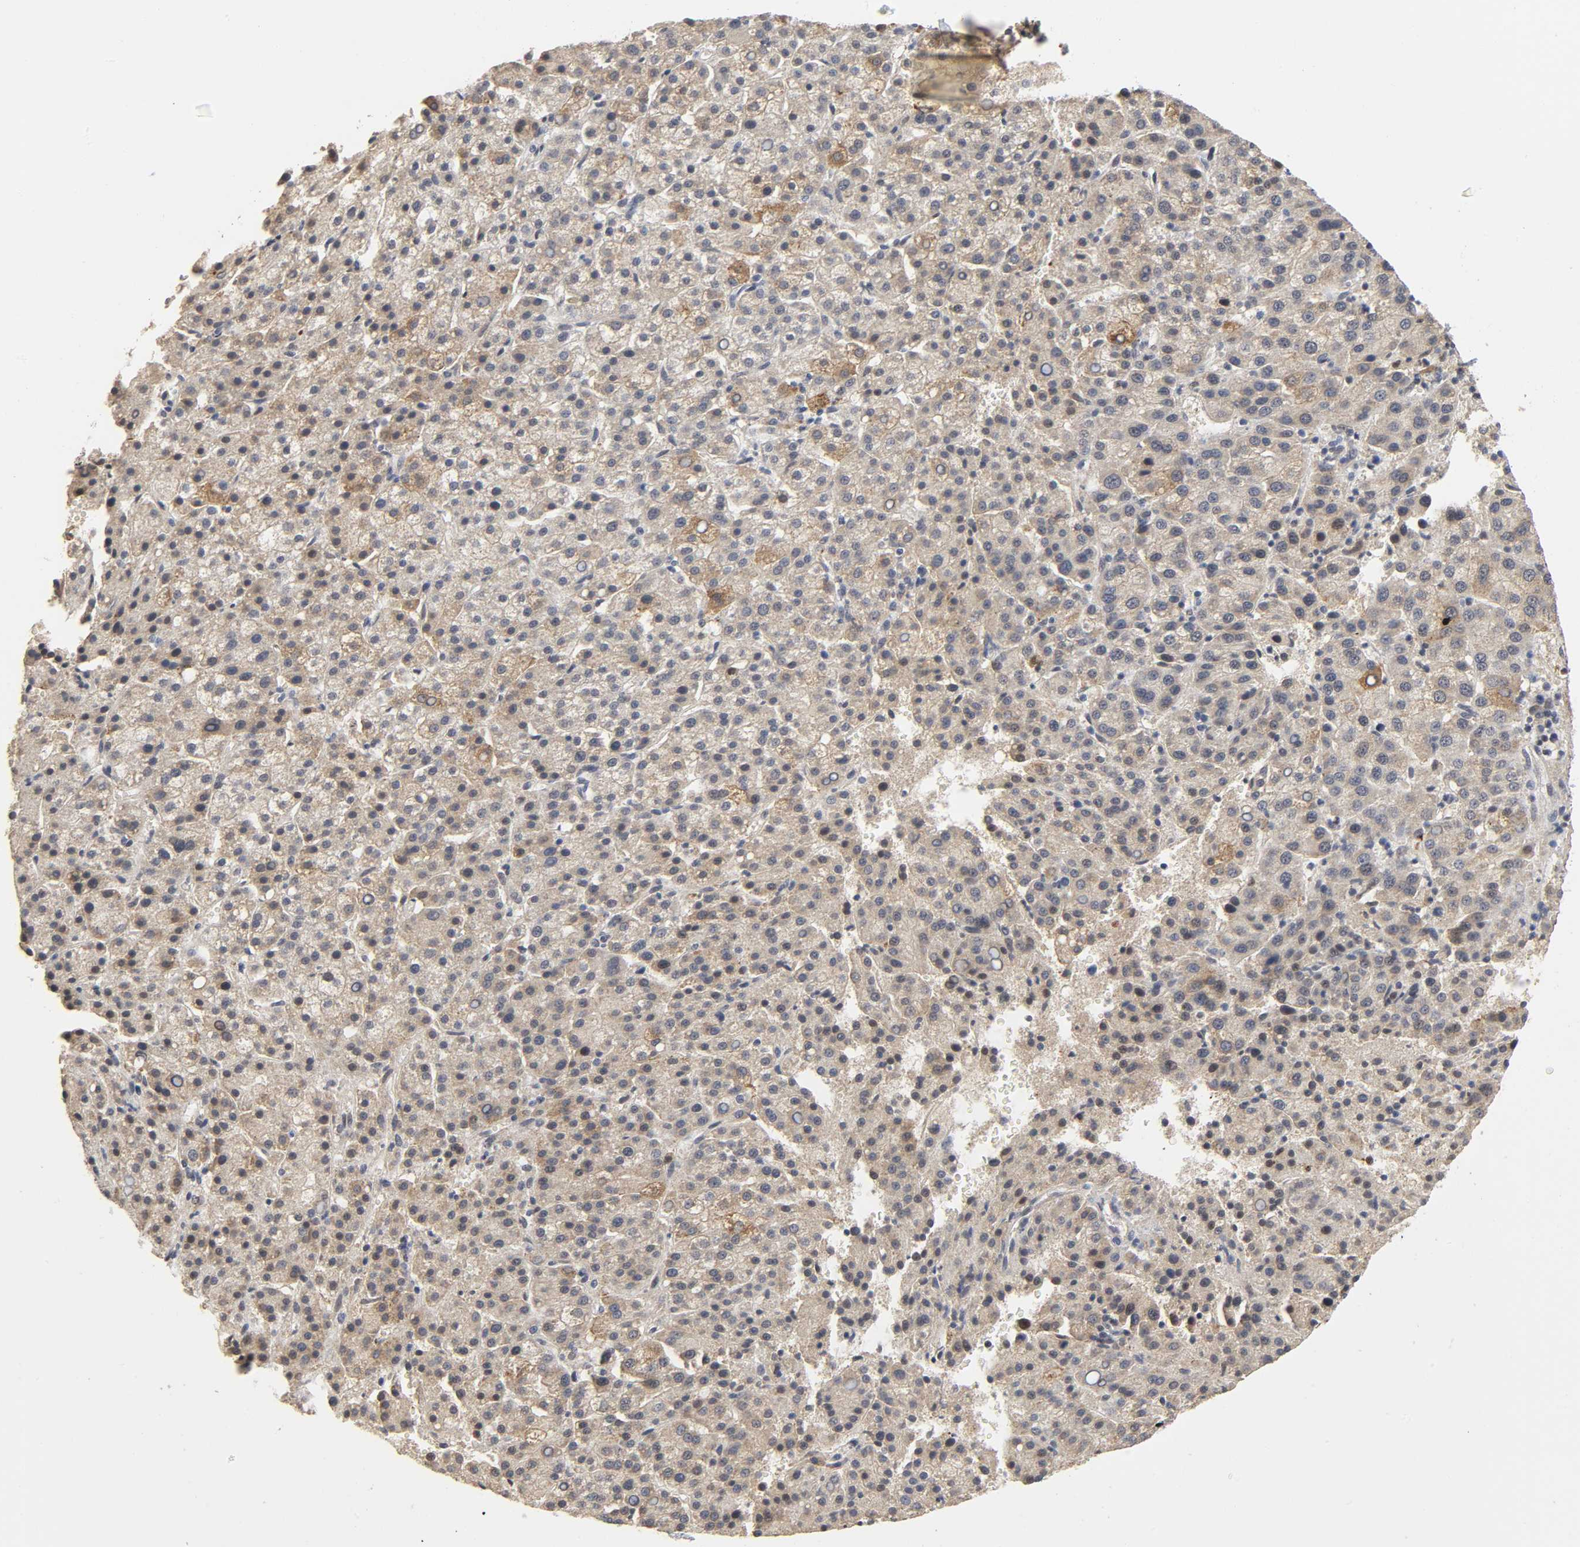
{"staining": {"intensity": "weak", "quantity": "25%-75%", "location": "cytoplasmic/membranous"}, "tissue": "liver cancer", "cell_type": "Tumor cells", "image_type": "cancer", "snomed": [{"axis": "morphology", "description": "Carcinoma, Hepatocellular, NOS"}, {"axis": "topography", "description": "Liver"}], "caption": "Weak cytoplasmic/membranous staining for a protein is seen in approximately 25%-75% of tumor cells of liver cancer (hepatocellular carcinoma) using IHC.", "gene": "KAT2B", "patient": {"sex": "female", "age": 58}}